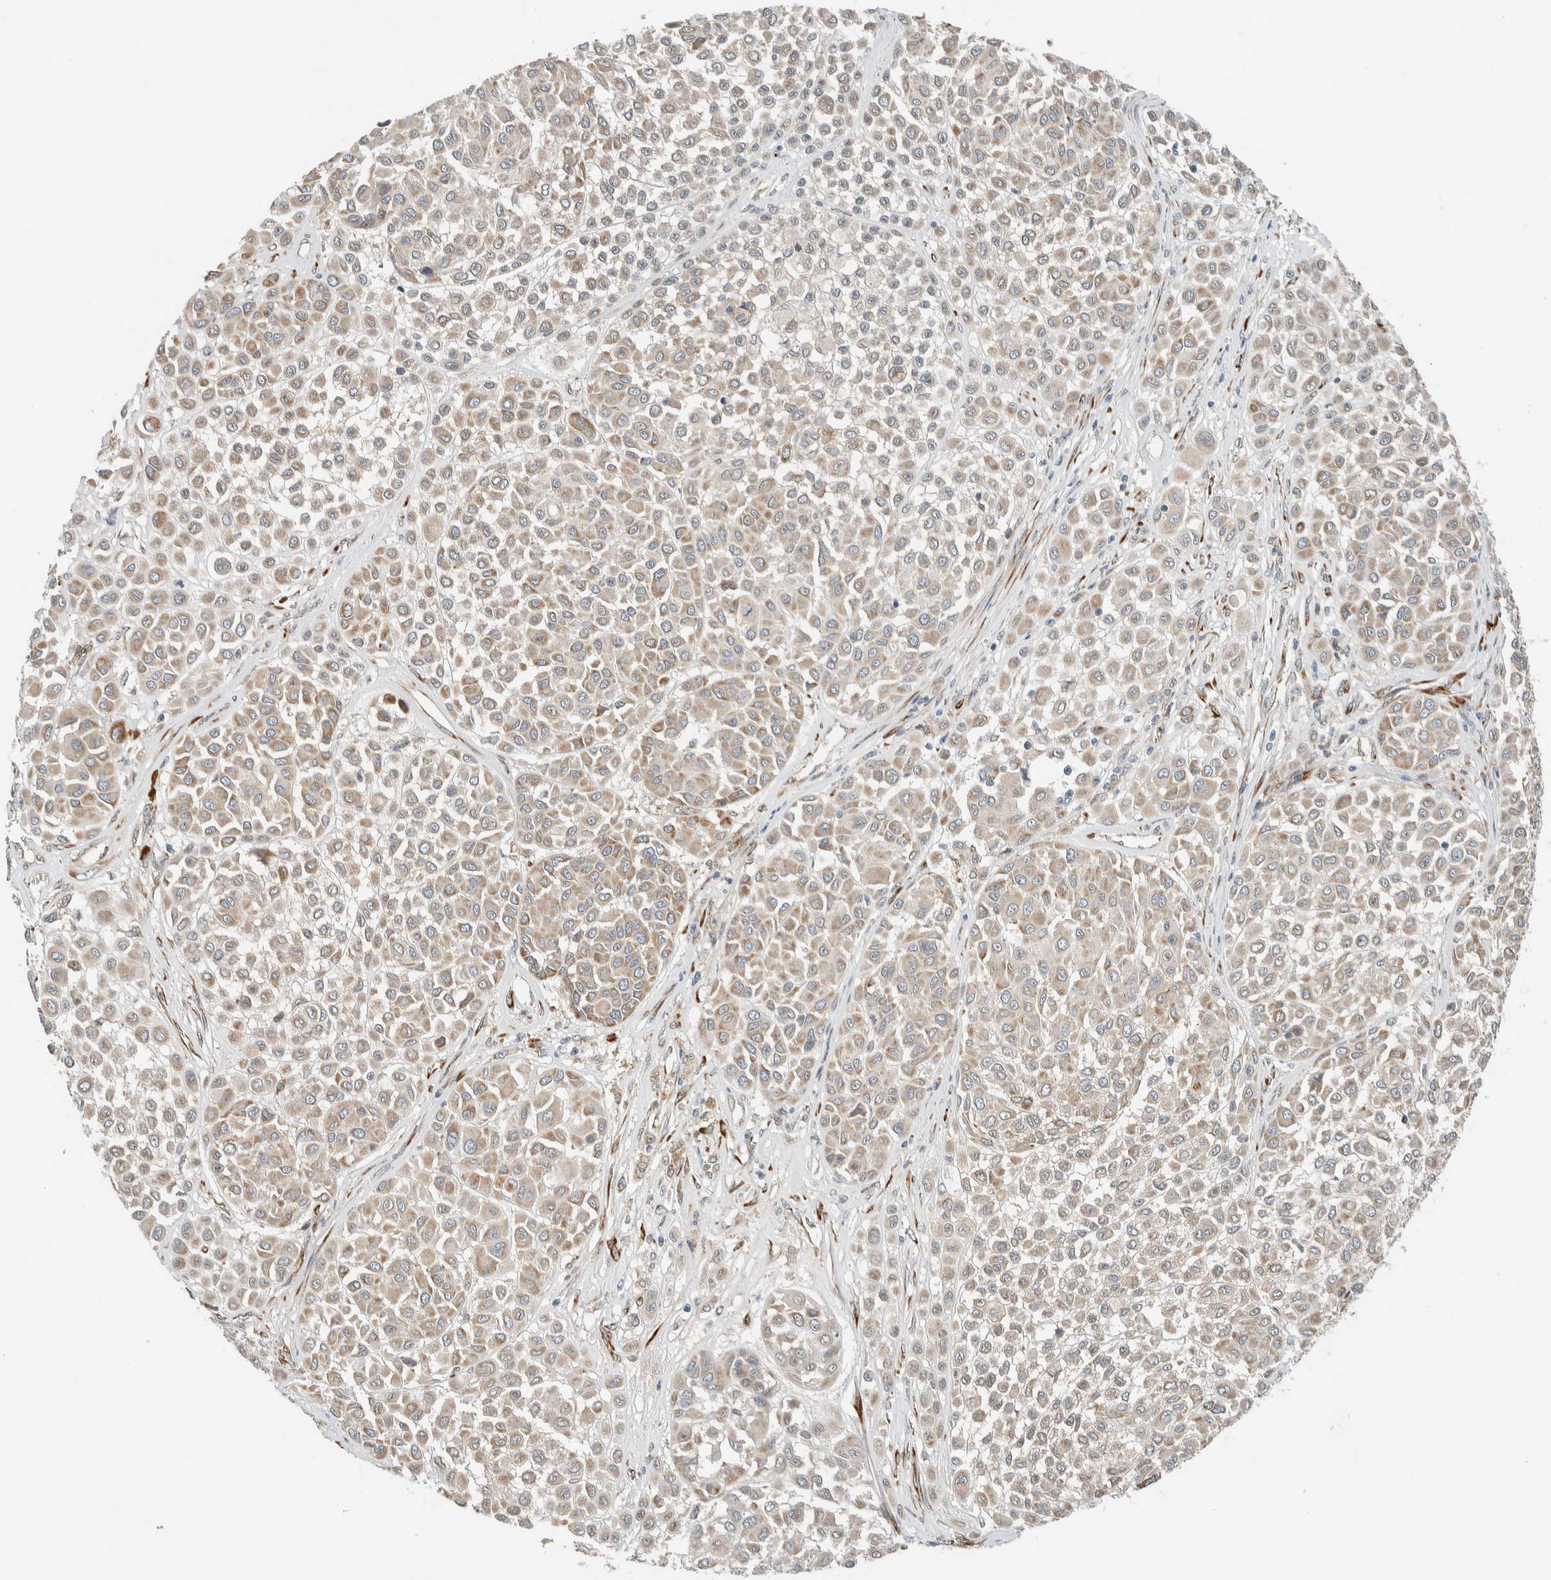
{"staining": {"intensity": "weak", "quantity": ">75%", "location": "cytoplasmic/membranous"}, "tissue": "melanoma", "cell_type": "Tumor cells", "image_type": "cancer", "snomed": [{"axis": "morphology", "description": "Malignant melanoma, Metastatic site"}, {"axis": "topography", "description": "Soft tissue"}], "caption": "Brown immunohistochemical staining in human malignant melanoma (metastatic site) displays weak cytoplasmic/membranous positivity in approximately >75% of tumor cells.", "gene": "CTBP2", "patient": {"sex": "male", "age": 41}}